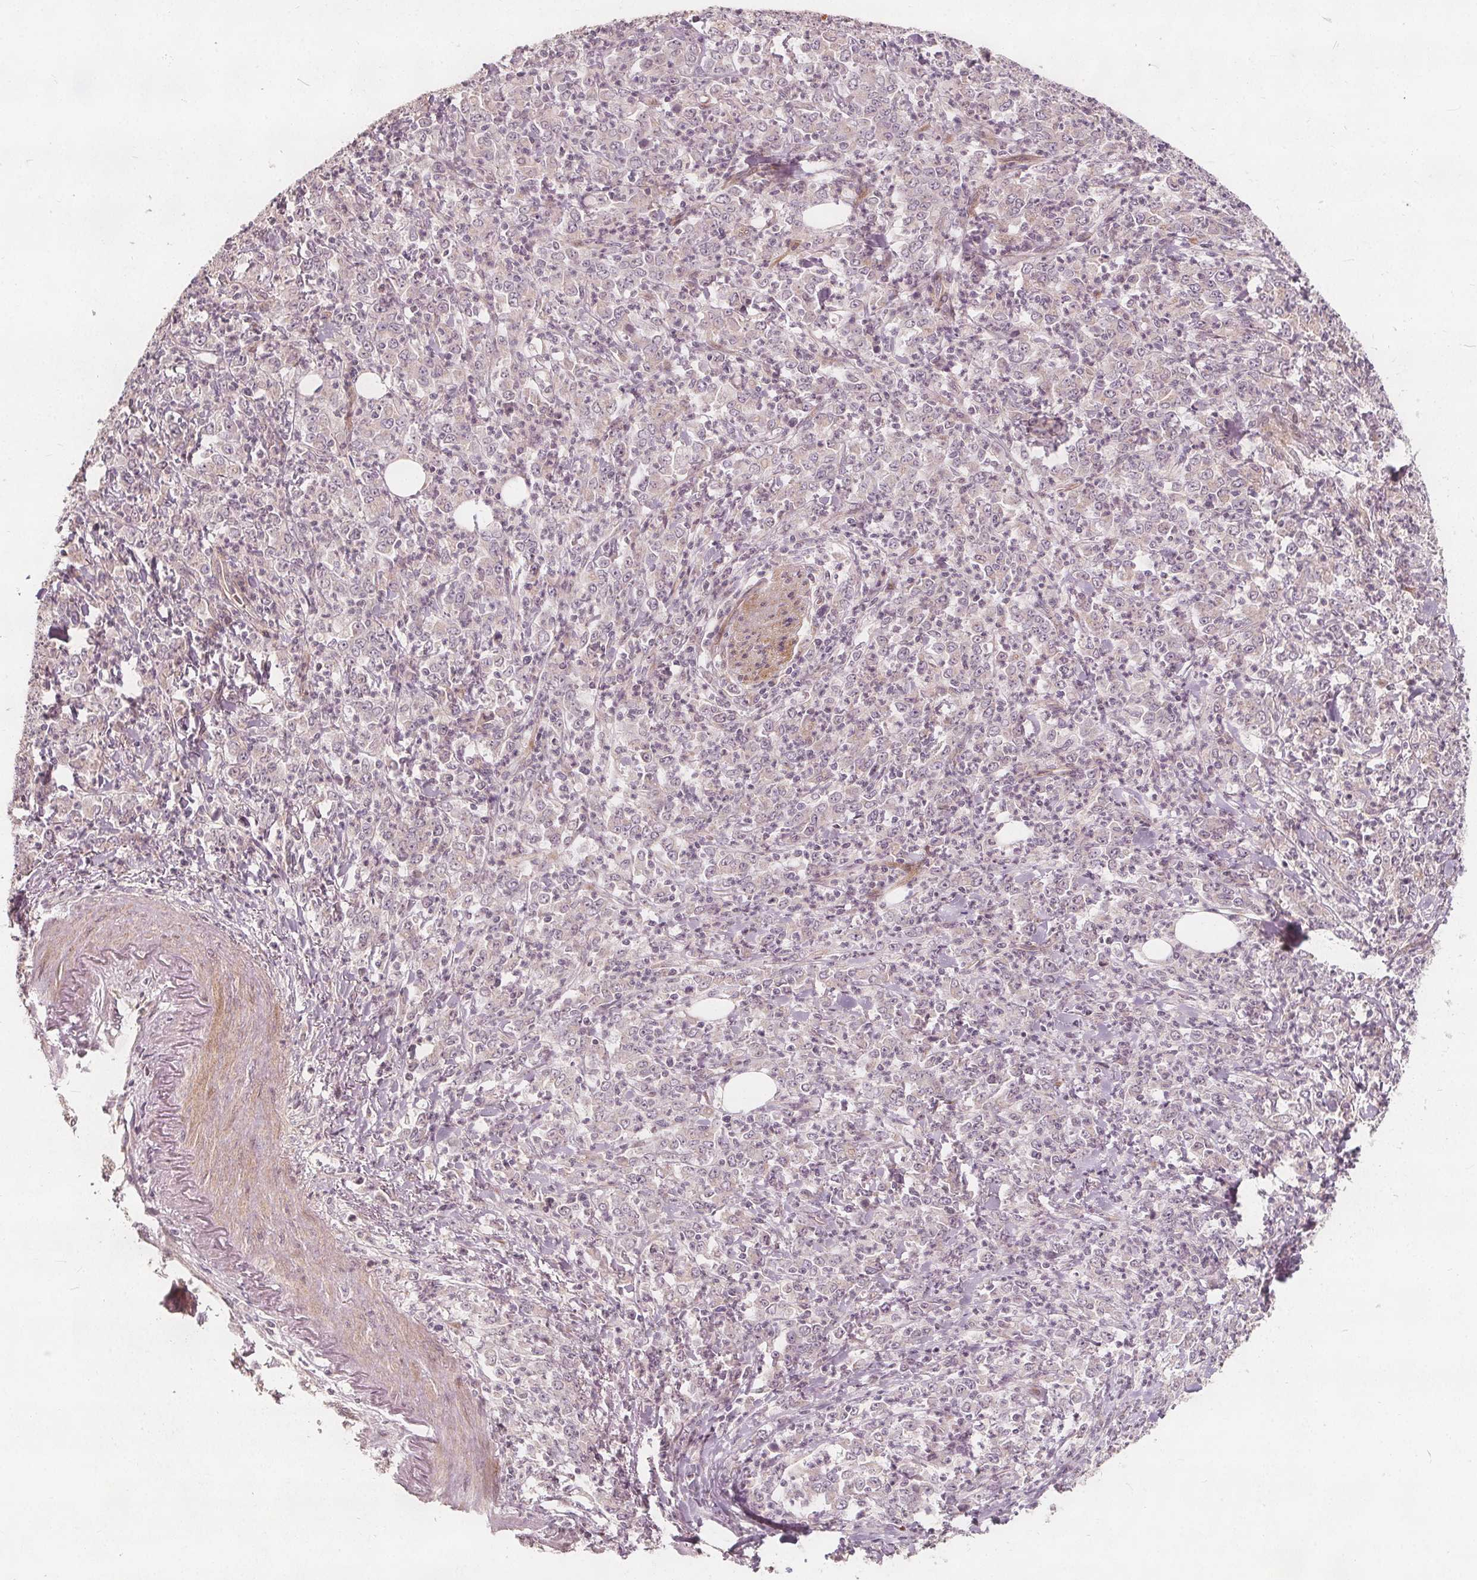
{"staining": {"intensity": "negative", "quantity": "none", "location": "none"}, "tissue": "stomach cancer", "cell_type": "Tumor cells", "image_type": "cancer", "snomed": [{"axis": "morphology", "description": "Adenocarcinoma, NOS"}, {"axis": "topography", "description": "Stomach, lower"}], "caption": "Immunohistochemistry photomicrograph of neoplastic tissue: human stomach cancer (adenocarcinoma) stained with DAB (3,3'-diaminobenzidine) exhibits no significant protein positivity in tumor cells.", "gene": "PTPRT", "patient": {"sex": "female", "age": 71}}